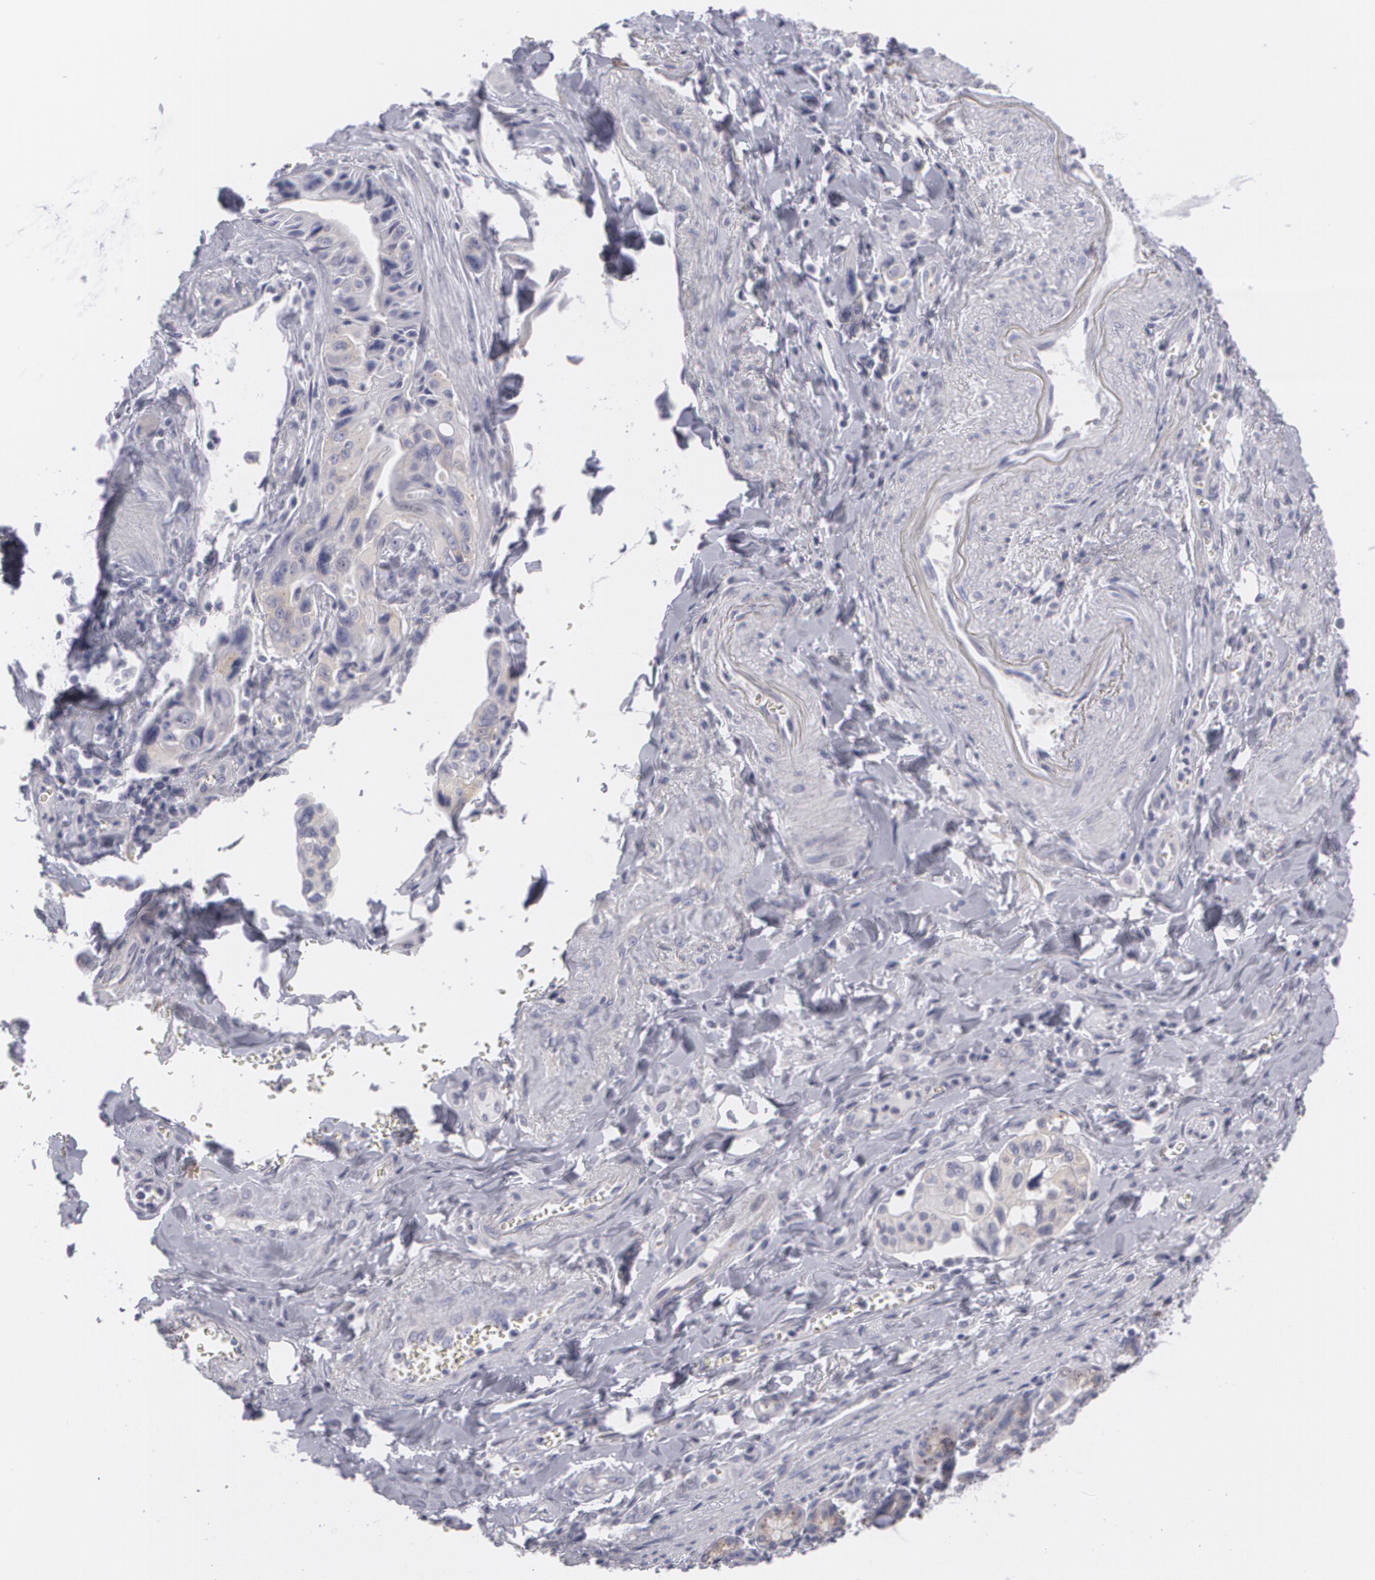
{"staining": {"intensity": "weak", "quantity": "<25%", "location": "cytoplasmic/membranous"}, "tissue": "pancreatic cancer", "cell_type": "Tumor cells", "image_type": "cancer", "snomed": [{"axis": "morphology", "description": "Adenocarcinoma, NOS"}, {"axis": "topography", "description": "Pancreas"}], "caption": "Adenocarcinoma (pancreatic) stained for a protein using immunohistochemistry (IHC) exhibits no staining tumor cells.", "gene": "MBNL3", "patient": {"sex": "male", "age": 77}}